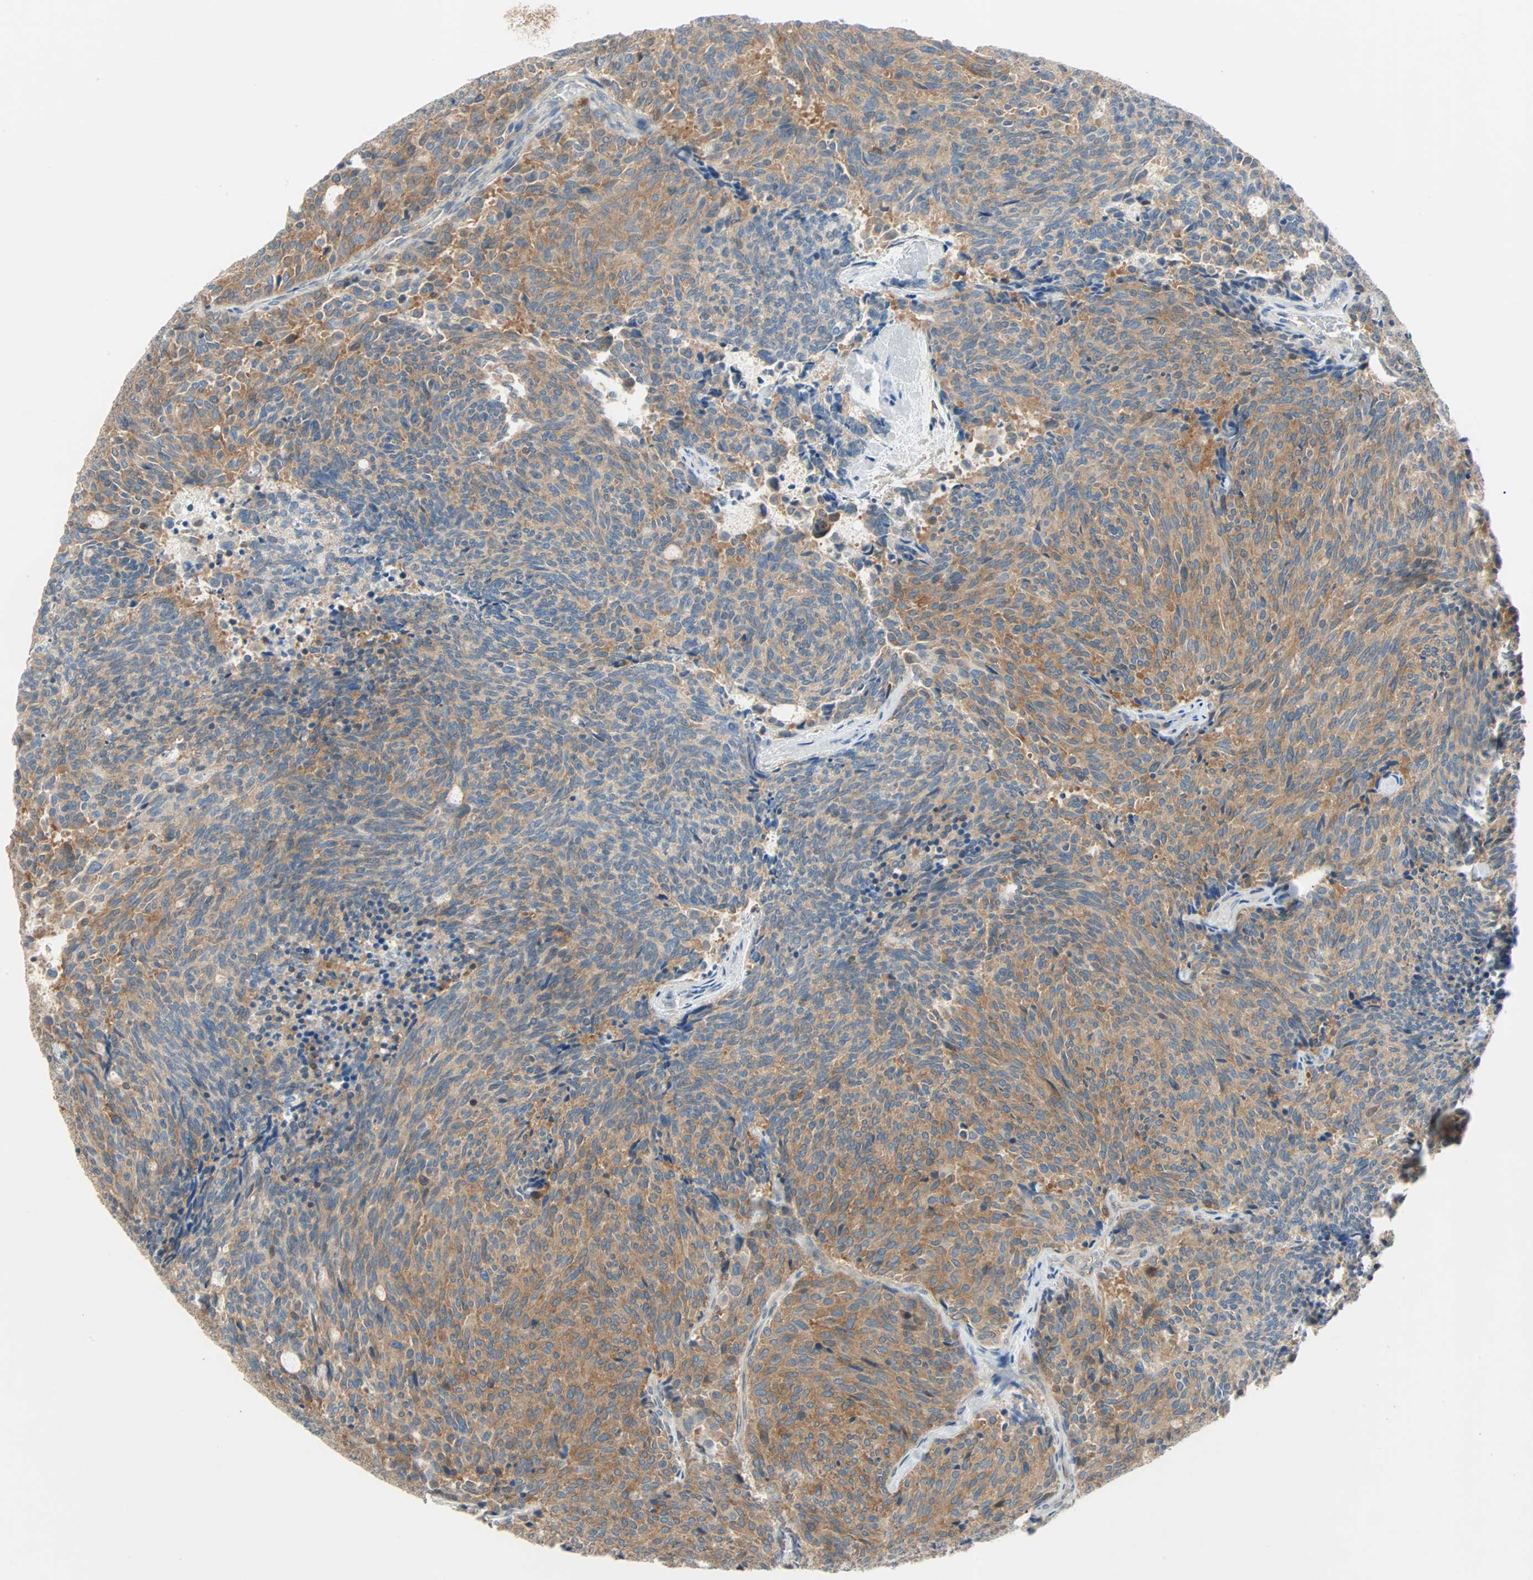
{"staining": {"intensity": "moderate", "quantity": ">75%", "location": "cytoplasmic/membranous"}, "tissue": "carcinoid", "cell_type": "Tumor cells", "image_type": "cancer", "snomed": [{"axis": "morphology", "description": "Carcinoid, malignant, NOS"}, {"axis": "topography", "description": "Pancreas"}], "caption": "Approximately >75% of tumor cells in human carcinoid exhibit moderate cytoplasmic/membranous protein expression as visualized by brown immunohistochemical staining.", "gene": "TNFRSF12A", "patient": {"sex": "female", "age": 54}}